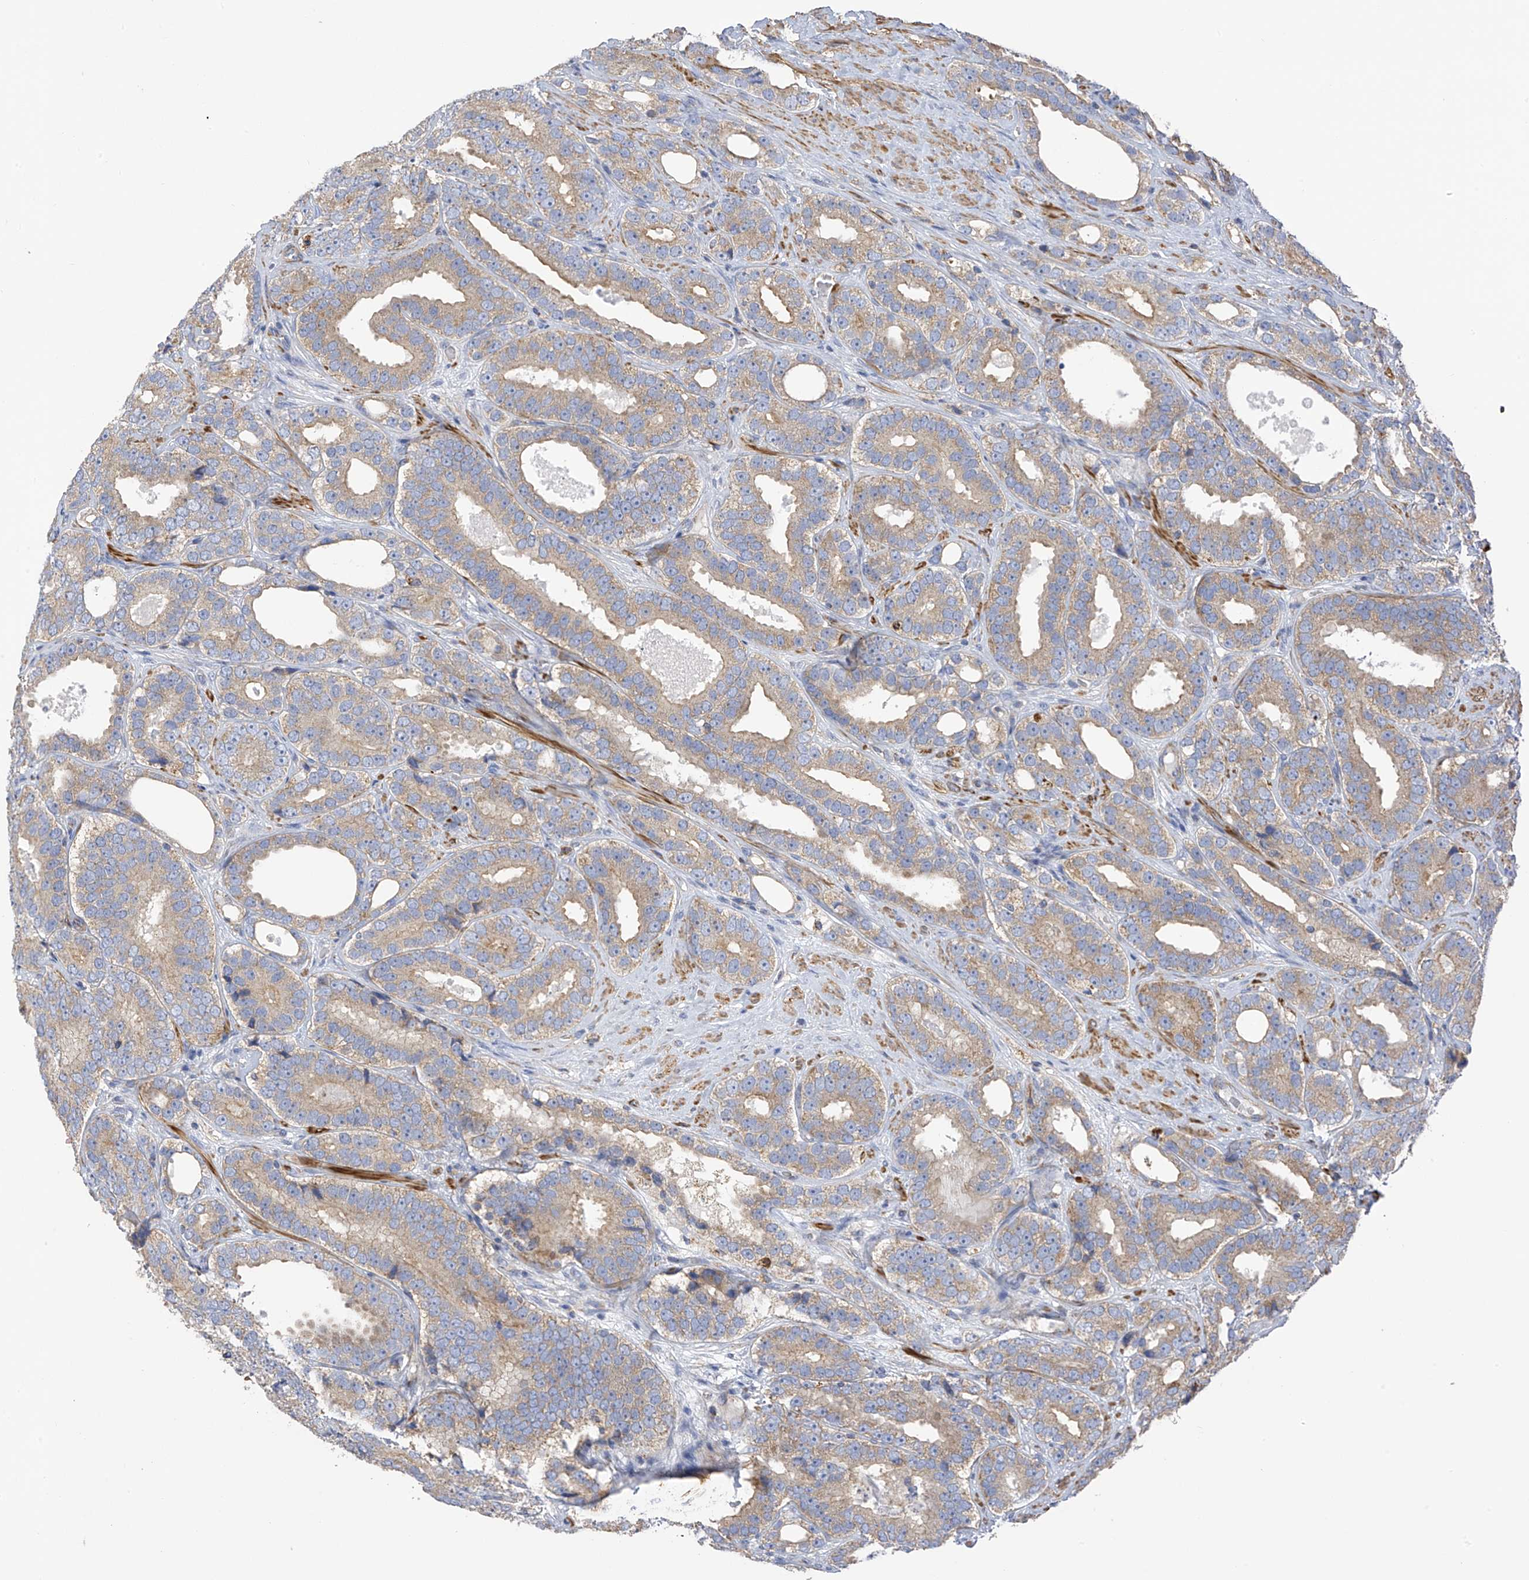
{"staining": {"intensity": "weak", "quantity": ">75%", "location": "cytoplasmic/membranous"}, "tissue": "prostate cancer", "cell_type": "Tumor cells", "image_type": "cancer", "snomed": [{"axis": "morphology", "description": "Adenocarcinoma, High grade"}, {"axis": "topography", "description": "Prostate"}], "caption": "This photomicrograph shows prostate high-grade adenocarcinoma stained with IHC to label a protein in brown. The cytoplasmic/membranous of tumor cells show weak positivity for the protein. Nuclei are counter-stained blue.", "gene": "ITM2B", "patient": {"sex": "male", "age": 56}}